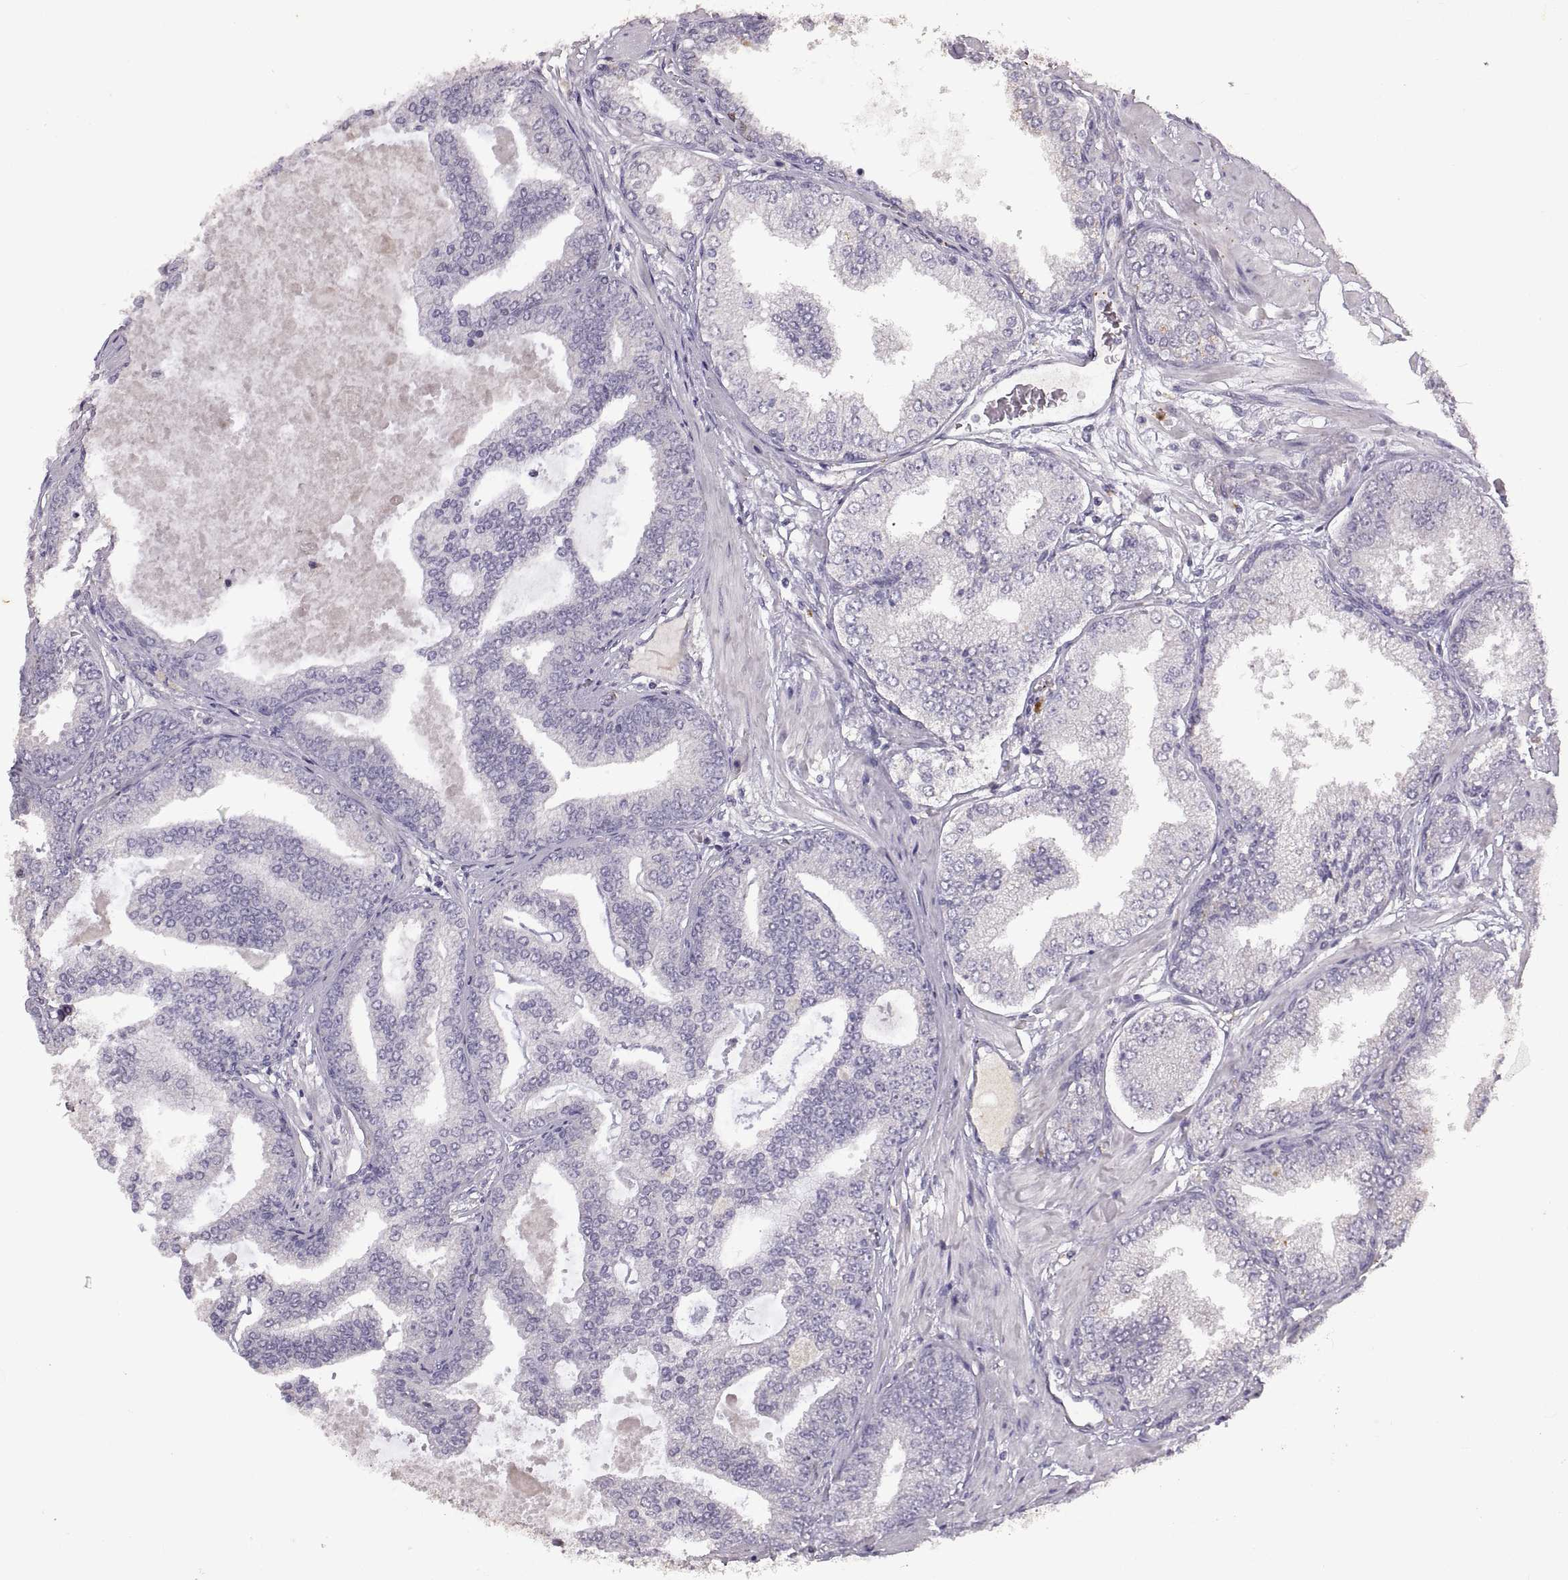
{"staining": {"intensity": "negative", "quantity": "none", "location": "none"}, "tissue": "prostate cancer", "cell_type": "Tumor cells", "image_type": "cancer", "snomed": [{"axis": "morphology", "description": "Adenocarcinoma, NOS"}, {"axis": "topography", "description": "Prostate"}], "caption": "Immunohistochemical staining of human adenocarcinoma (prostate) shows no significant expression in tumor cells. (Brightfield microscopy of DAB (3,3'-diaminobenzidine) immunohistochemistry at high magnification).", "gene": "DEFB136", "patient": {"sex": "male", "age": 64}}